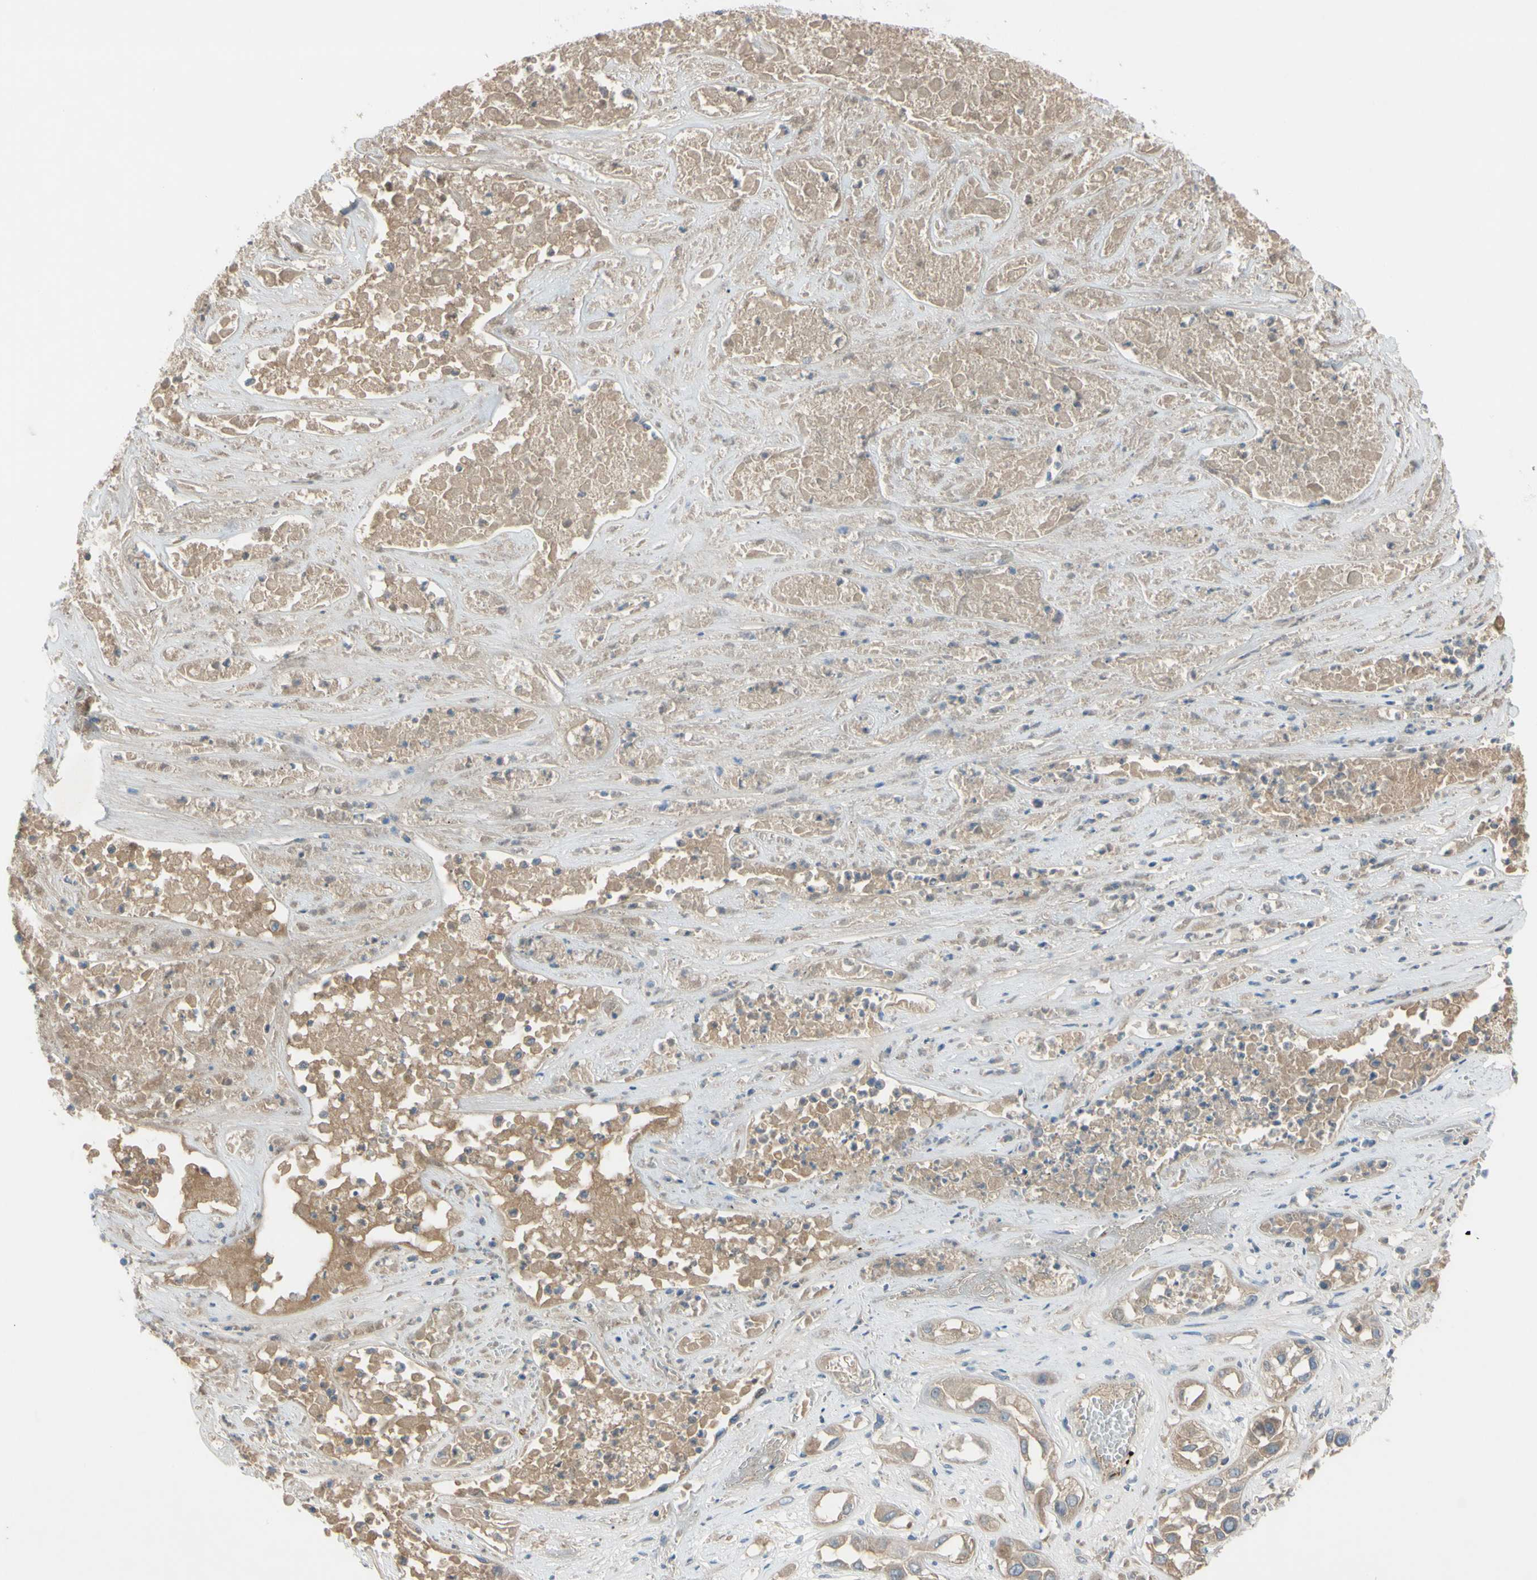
{"staining": {"intensity": "moderate", "quantity": ">75%", "location": "cytoplasmic/membranous"}, "tissue": "lung cancer", "cell_type": "Tumor cells", "image_type": "cancer", "snomed": [{"axis": "morphology", "description": "Squamous cell carcinoma, NOS"}, {"axis": "topography", "description": "Lung"}], "caption": "A photomicrograph of human squamous cell carcinoma (lung) stained for a protein displays moderate cytoplasmic/membranous brown staining in tumor cells.", "gene": "ATRN", "patient": {"sex": "male", "age": 71}}